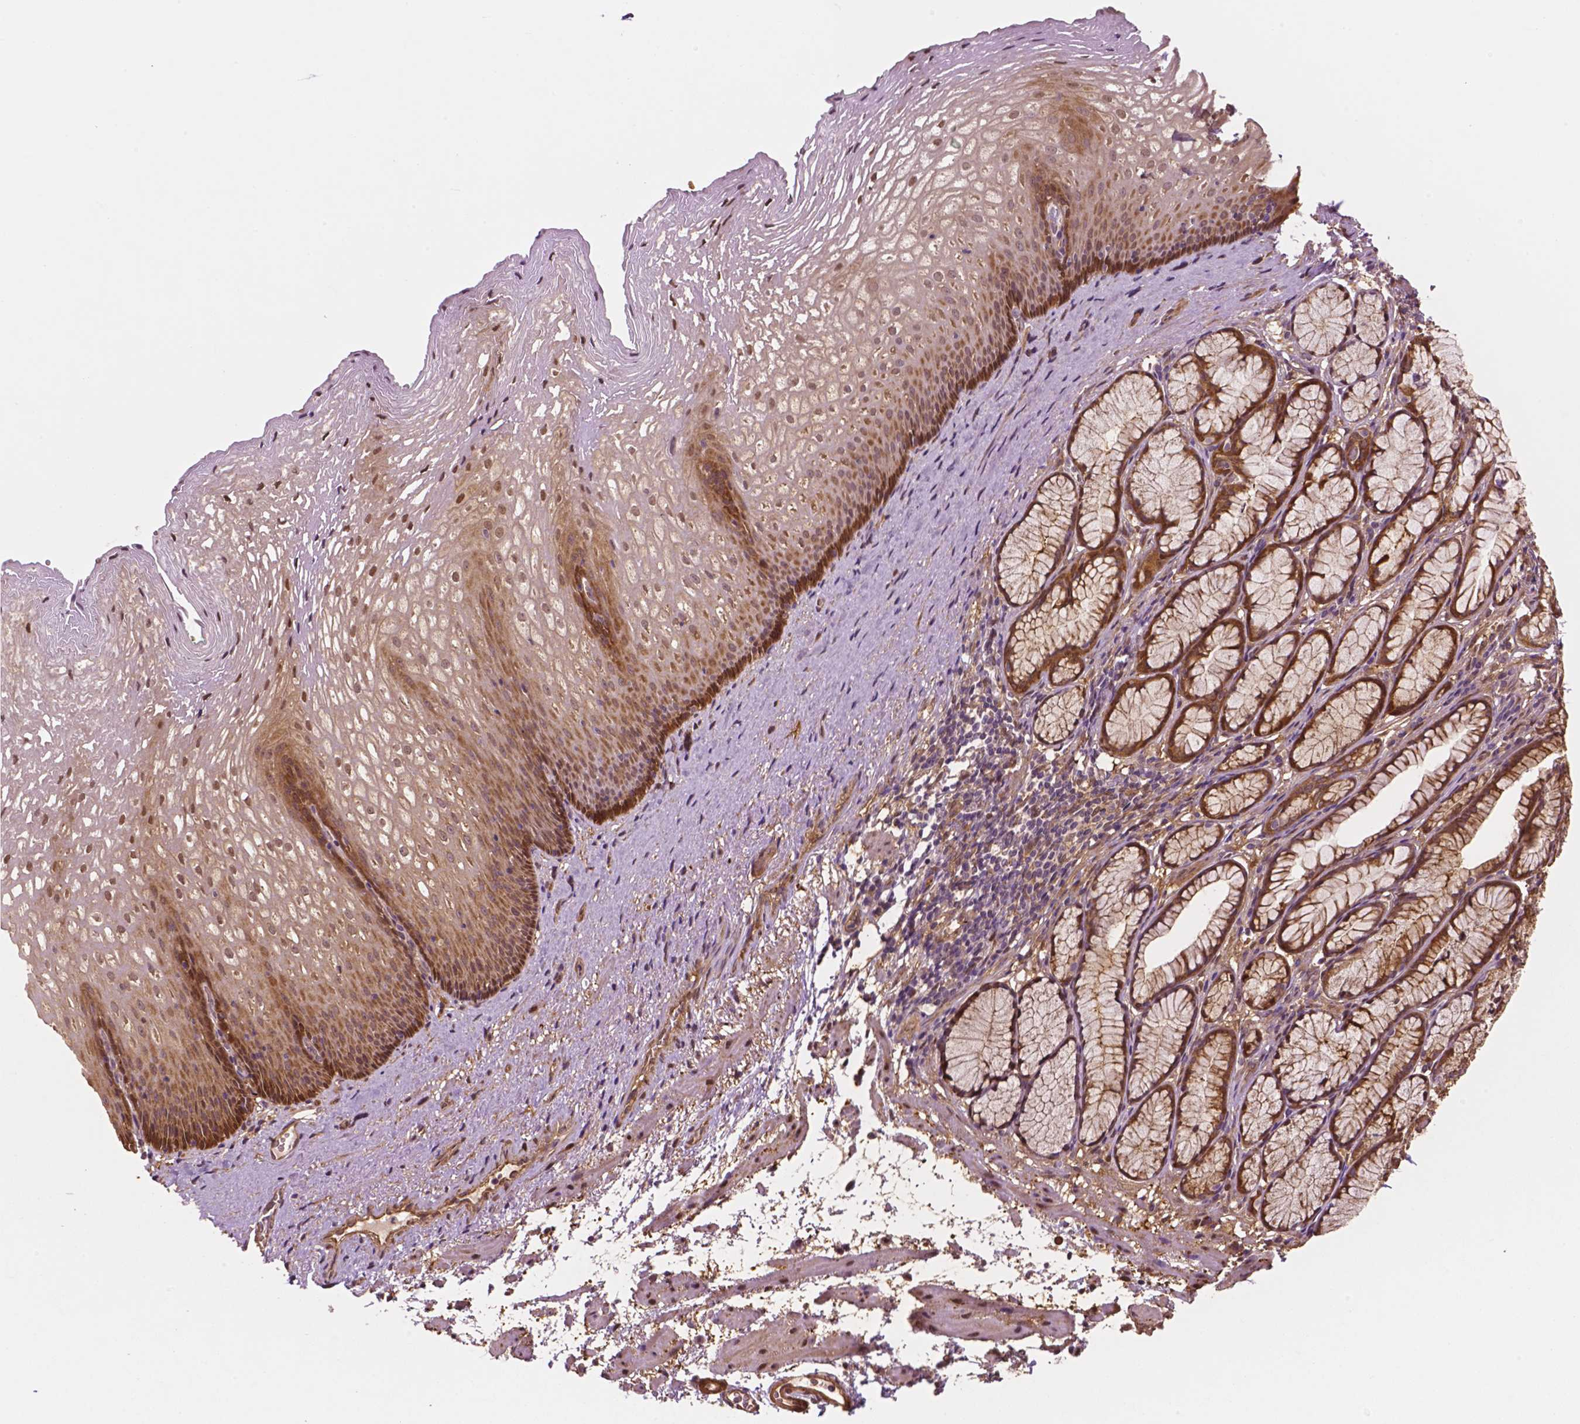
{"staining": {"intensity": "moderate", "quantity": "25%-75%", "location": "cytoplasmic/membranous,nuclear"}, "tissue": "esophagus", "cell_type": "Squamous epithelial cells", "image_type": "normal", "snomed": [{"axis": "morphology", "description": "Normal tissue, NOS"}, {"axis": "topography", "description": "Esophagus"}], "caption": "DAB immunohistochemical staining of benign esophagus displays moderate cytoplasmic/membranous,nuclear protein expression in approximately 25%-75% of squamous epithelial cells.", "gene": "YAP1", "patient": {"sex": "male", "age": 76}}